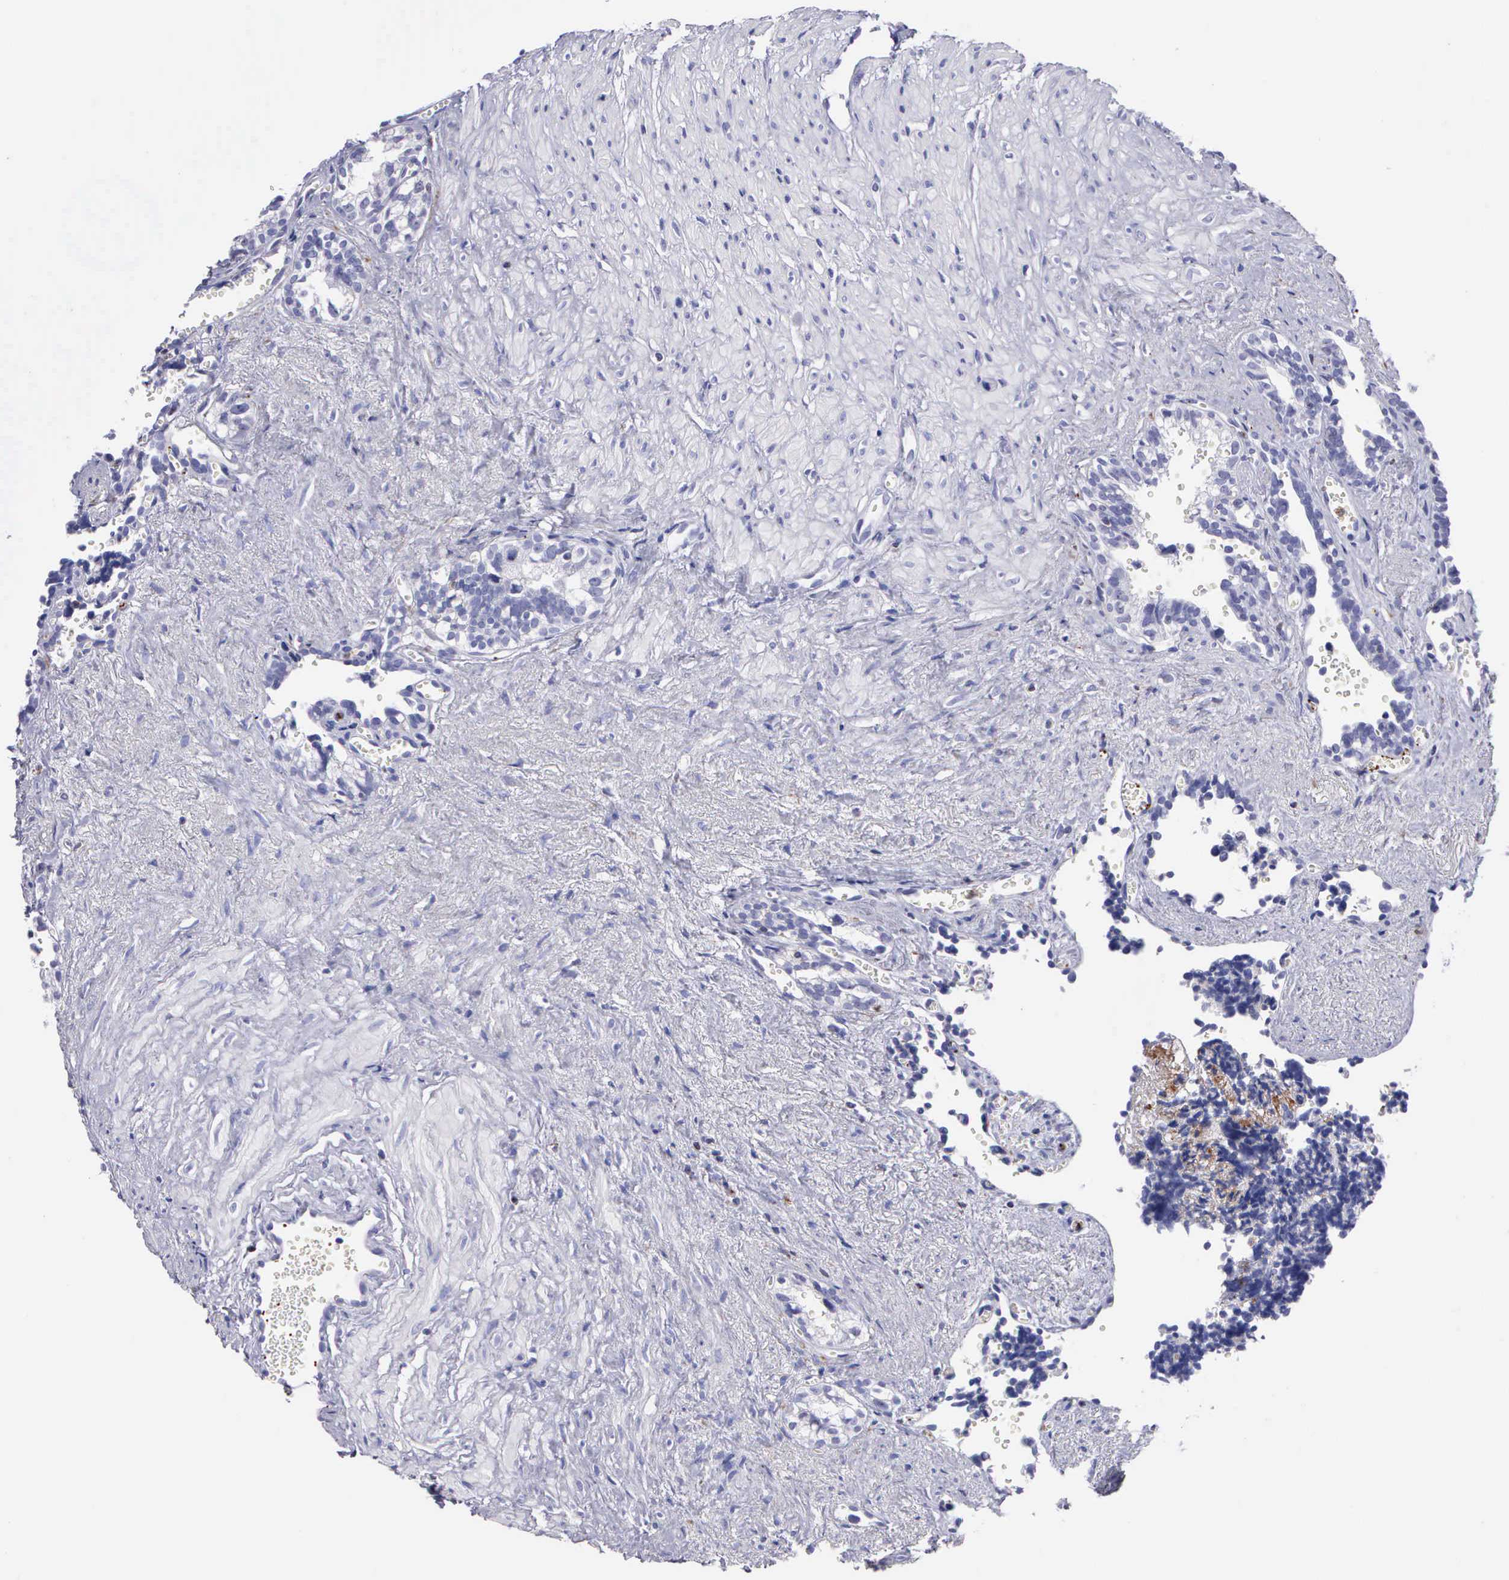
{"staining": {"intensity": "negative", "quantity": "none", "location": "none"}, "tissue": "seminal vesicle", "cell_type": "Glandular cells", "image_type": "normal", "snomed": [{"axis": "morphology", "description": "Normal tissue, NOS"}, {"axis": "topography", "description": "Seminal veicle"}], "caption": "A high-resolution histopathology image shows IHC staining of unremarkable seminal vesicle, which reveals no significant expression in glandular cells. The staining is performed using DAB (3,3'-diaminobenzidine) brown chromogen with nuclei counter-stained in using hematoxylin.", "gene": "SRGN", "patient": {"sex": "male", "age": 60}}